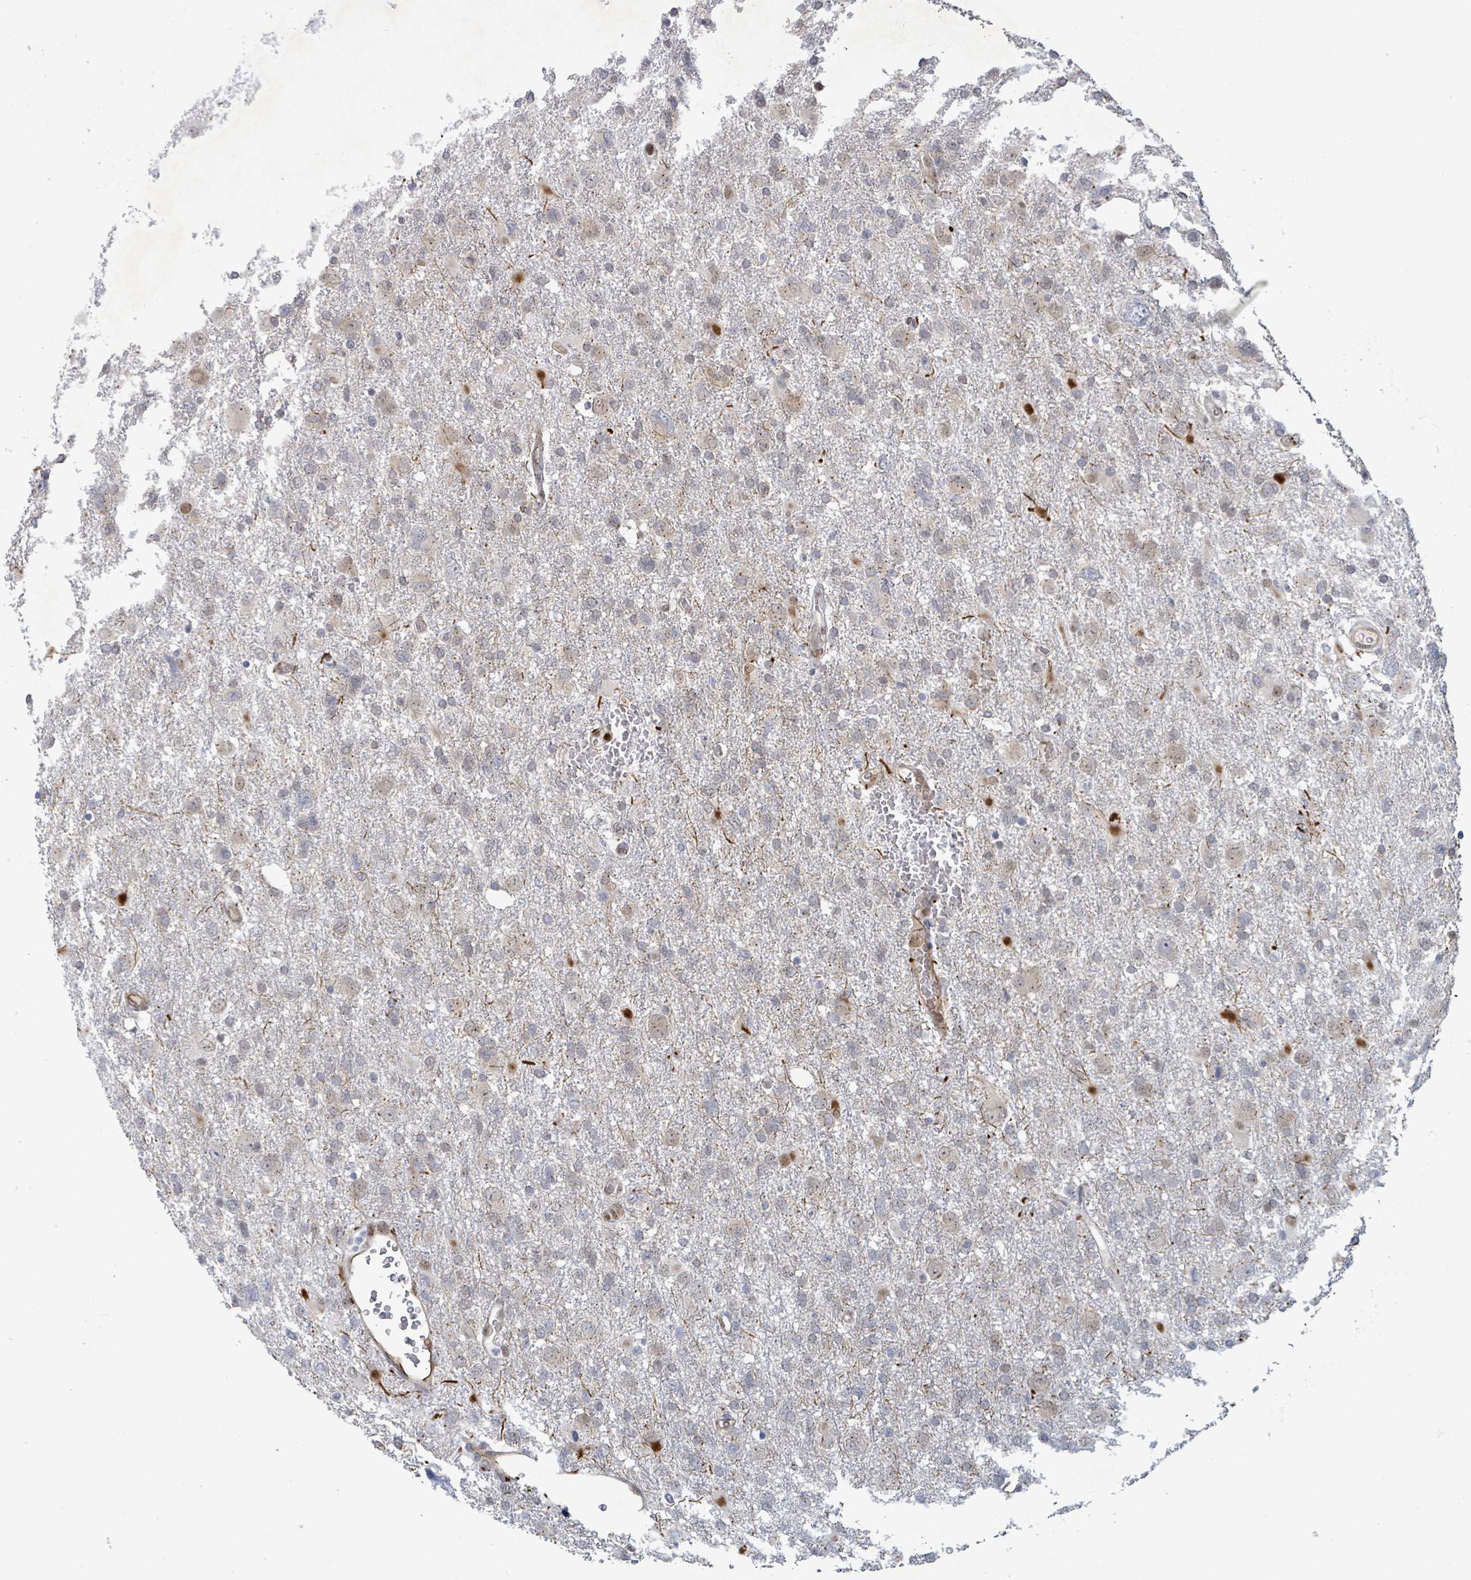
{"staining": {"intensity": "negative", "quantity": "none", "location": "none"}, "tissue": "glioma", "cell_type": "Tumor cells", "image_type": "cancer", "snomed": [{"axis": "morphology", "description": "Glioma, malignant, High grade"}, {"axis": "topography", "description": "Brain"}], "caption": "This is an immunohistochemistry photomicrograph of human glioma. There is no staining in tumor cells.", "gene": "TUSC1", "patient": {"sex": "male", "age": 61}}